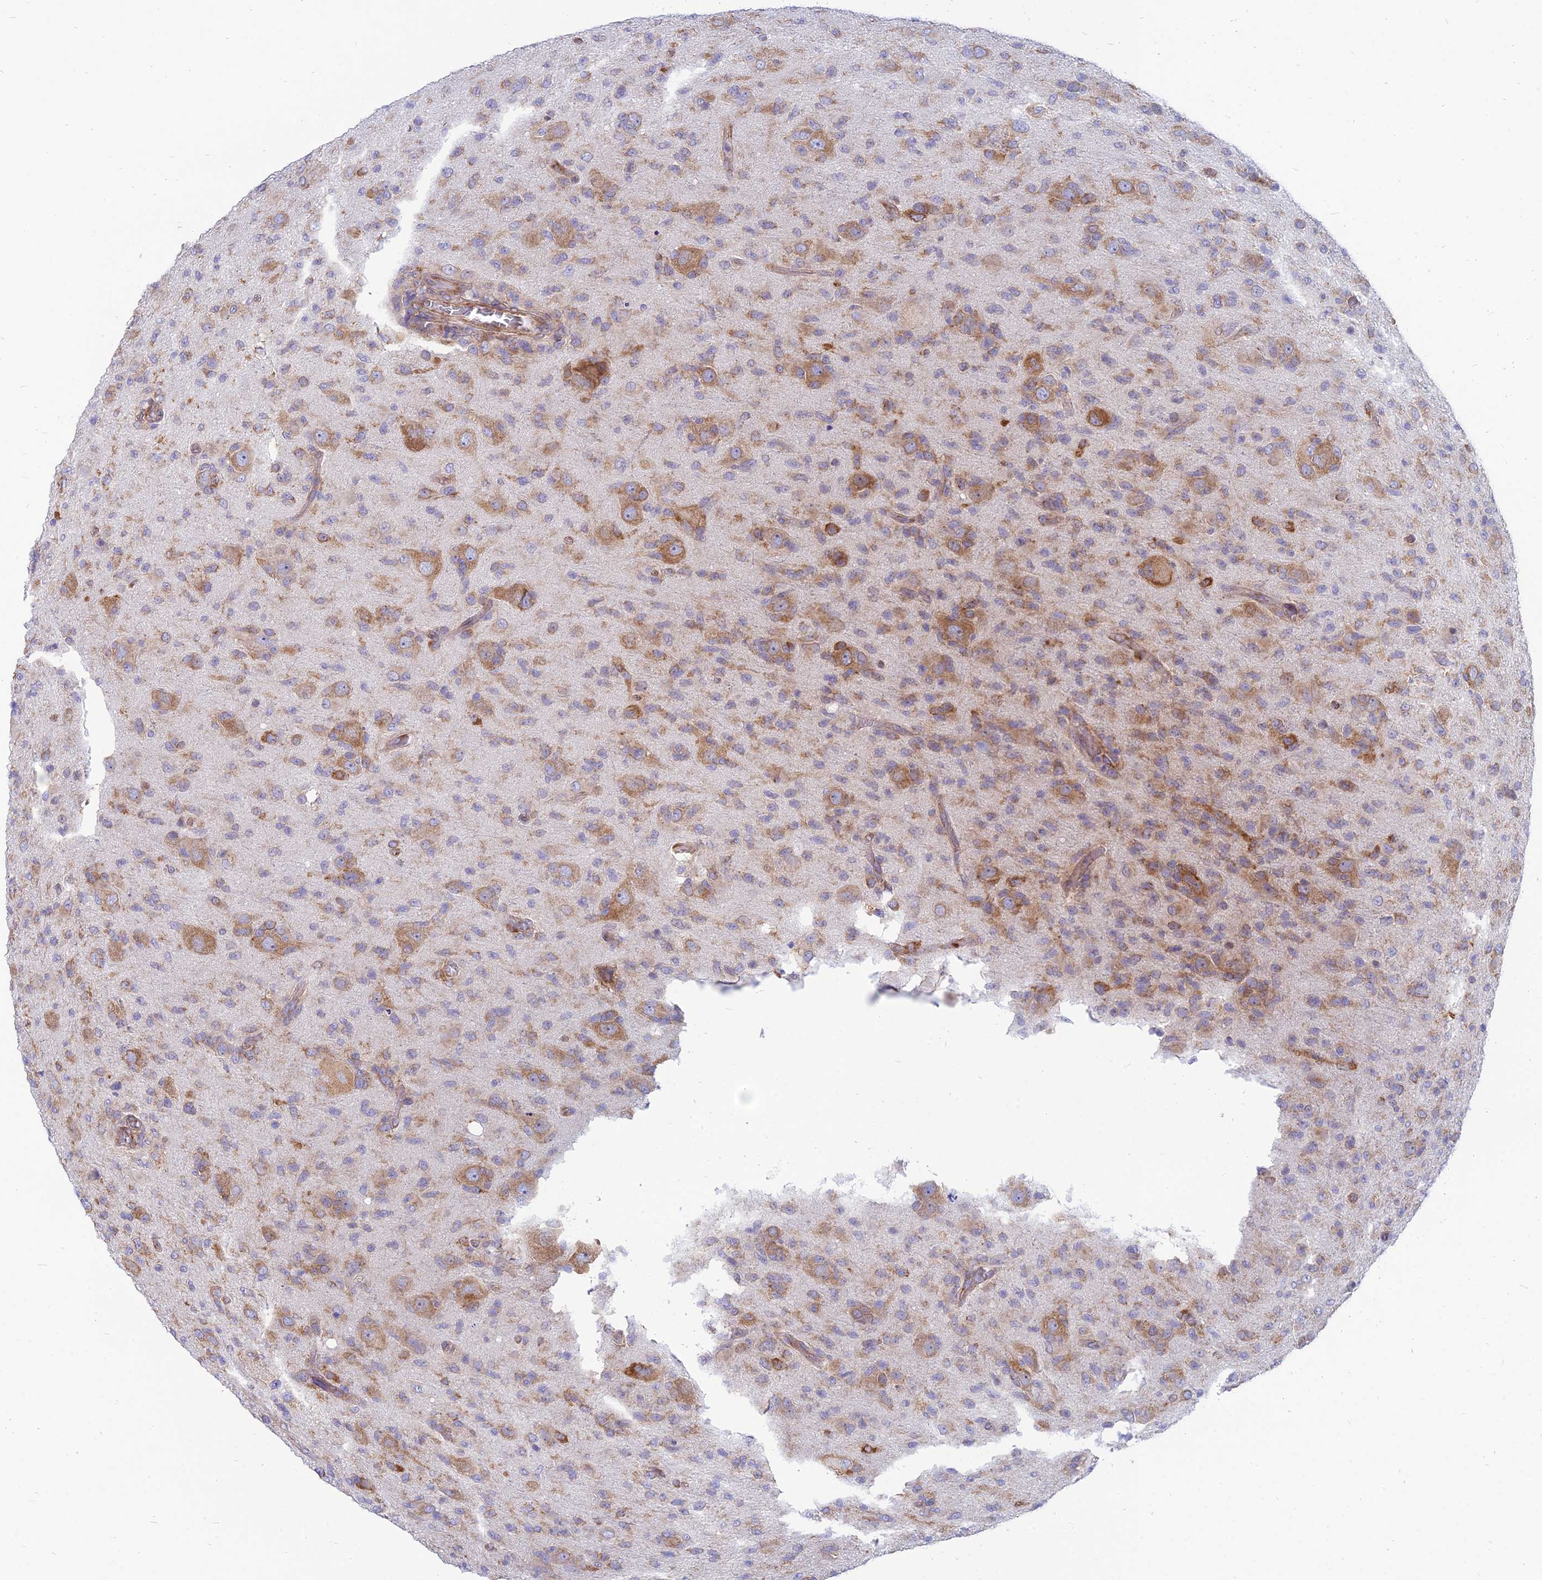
{"staining": {"intensity": "moderate", "quantity": ">75%", "location": "cytoplasmic/membranous"}, "tissue": "glioma", "cell_type": "Tumor cells", "image_type": "cancer", "snomed": [{"axis": "morphology", "description": "Glioma, malignant, High grade"}, {"axis": "topography", "description": "Brain"}], "caption": "A brown stain highlights moderate cytoplasmic/membranous expression of a protein in malignant high-grade glioma tumor cells.", "gene": "TXLNA", "patient": {"sex": "female", "age": 57}}